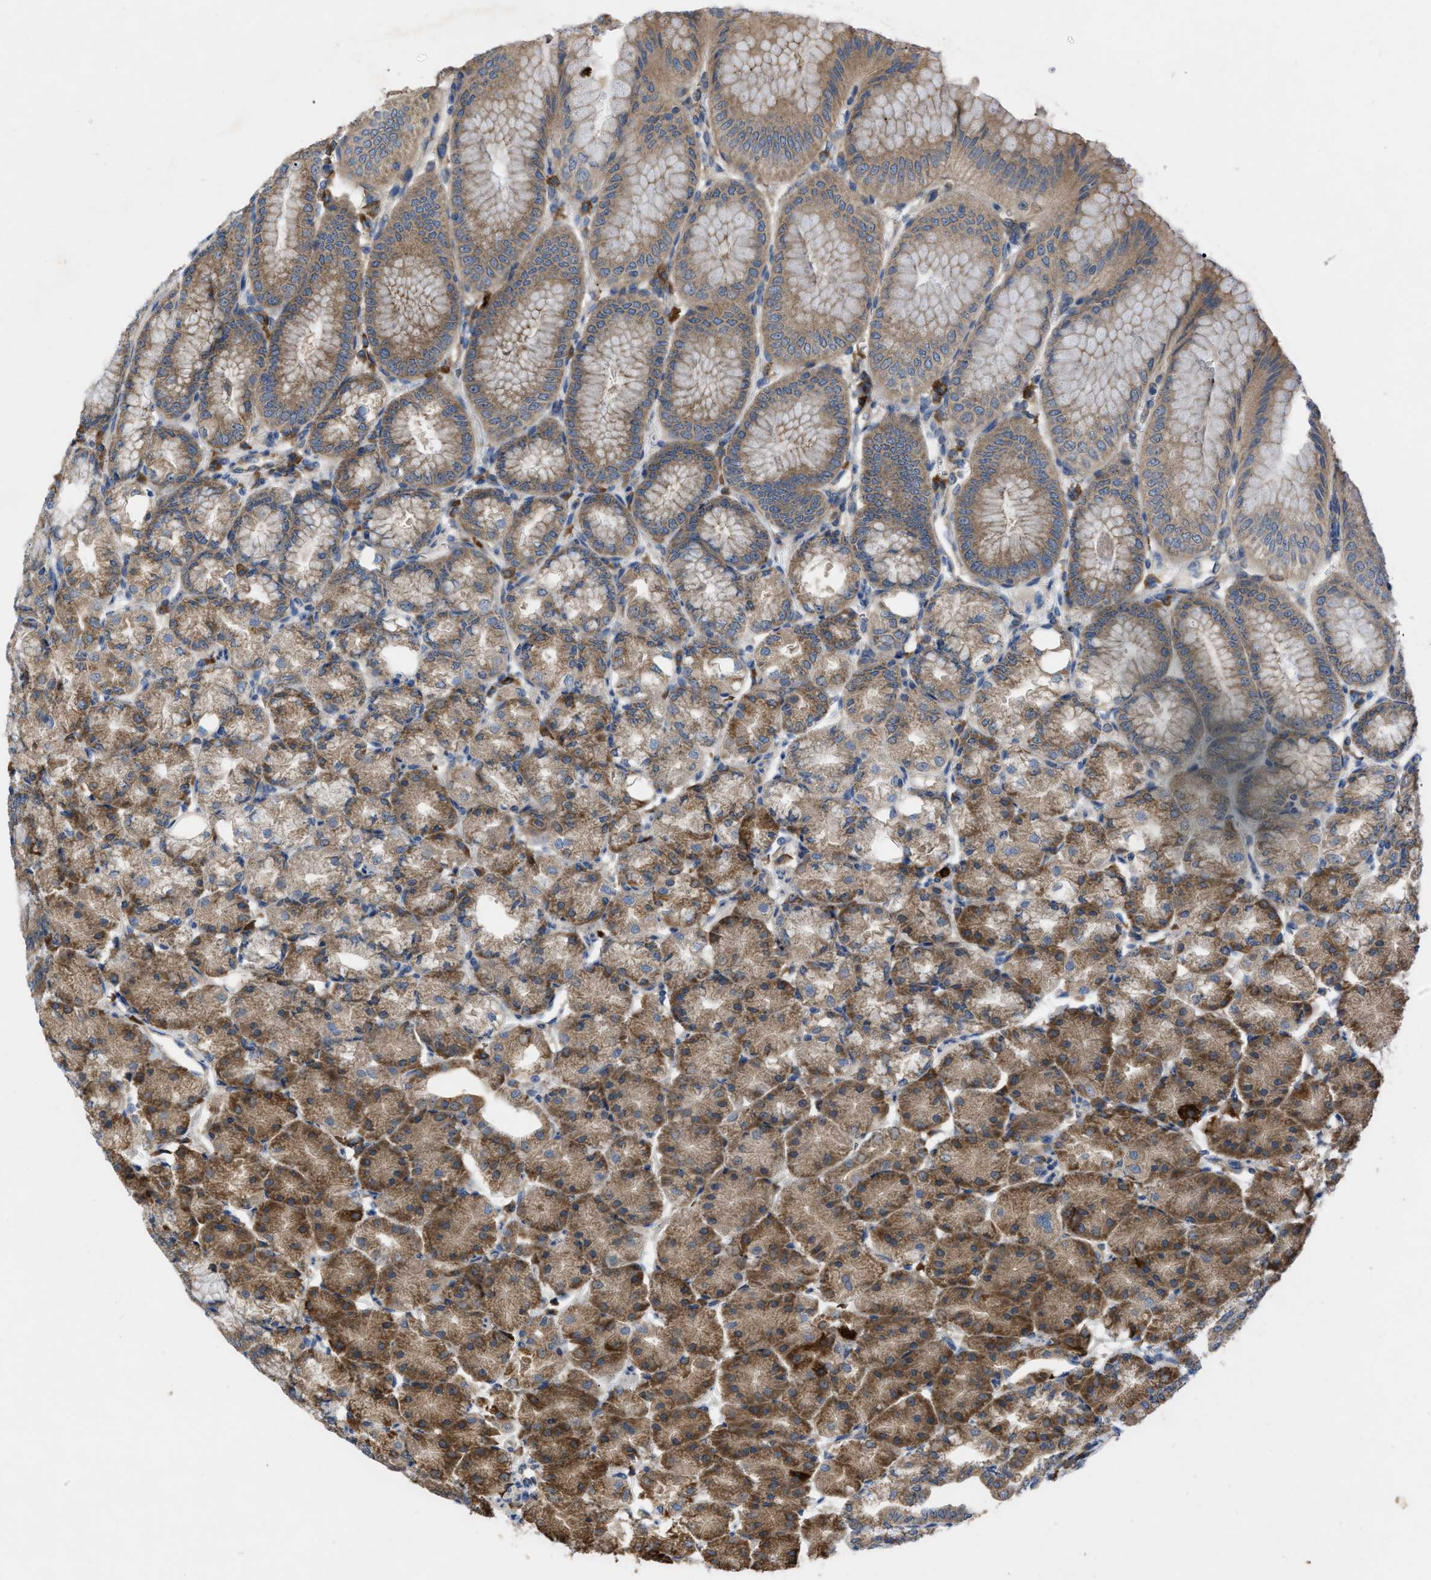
{"staining": {"intensity": "moderate", "quantity": ">75%", "location": "cytoplasmic/membranous"}, "tissue": "stomach", "cell_type": "Glandular cells", "image_type": "normal", "snomed": [{"axis": "morphology", "description": "Normal tissue, NOS"}, {"axis": "topography", "description": "Stomach, lower"}], "caption": "Unremarkable stomach exhibits moderate cytoplasmic/membranous positivity in about >75% of glandular cells (DAB IHC, brown staining for protein, blue staining for nuclei)..", "gene": "TMEM131", "patient": {"sex": "male", "age": 71}}